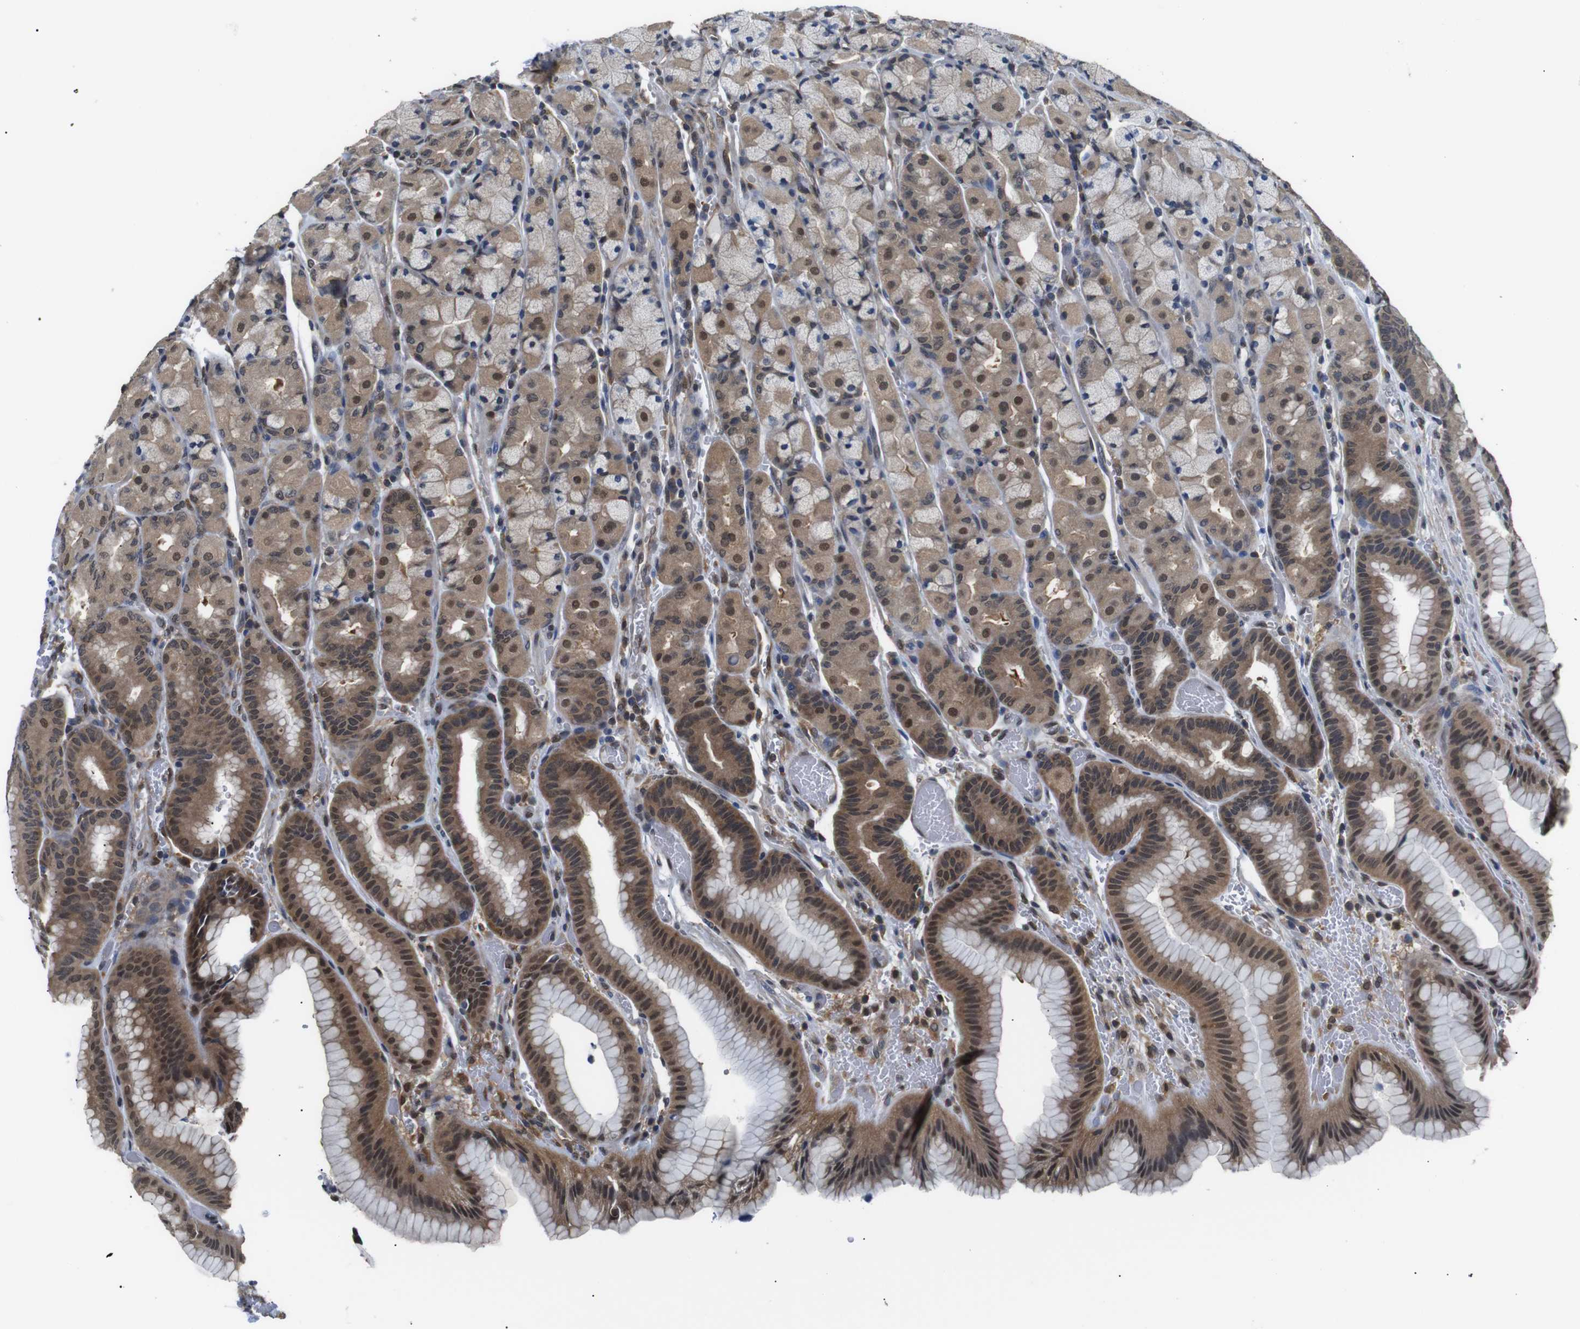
{"staining": {"intensity": "moderate", "quantity": "25%-75%", "location": "cytoplasmic/membranous,nuclear"}, "tissue": "stomach", "cell_type": "Glandular cells", "image_type": "normal", "snomed": [{"axis": "morphology", "description": "Normal tissue, NOS"}, {"axis": "morphology", "description": "Carcinoid, malignant, NOS"}, {"axis": "topography", "description": "Stomach, upper"}], "caption": "Human stomach stained with a brown dye shows moderate cytoplasmic/membranous,nuclear positive staining in approximately 25%-75% of glandular cells.", "gene": "UBXN1", "patient": {"sex": "male", "age": 39}}